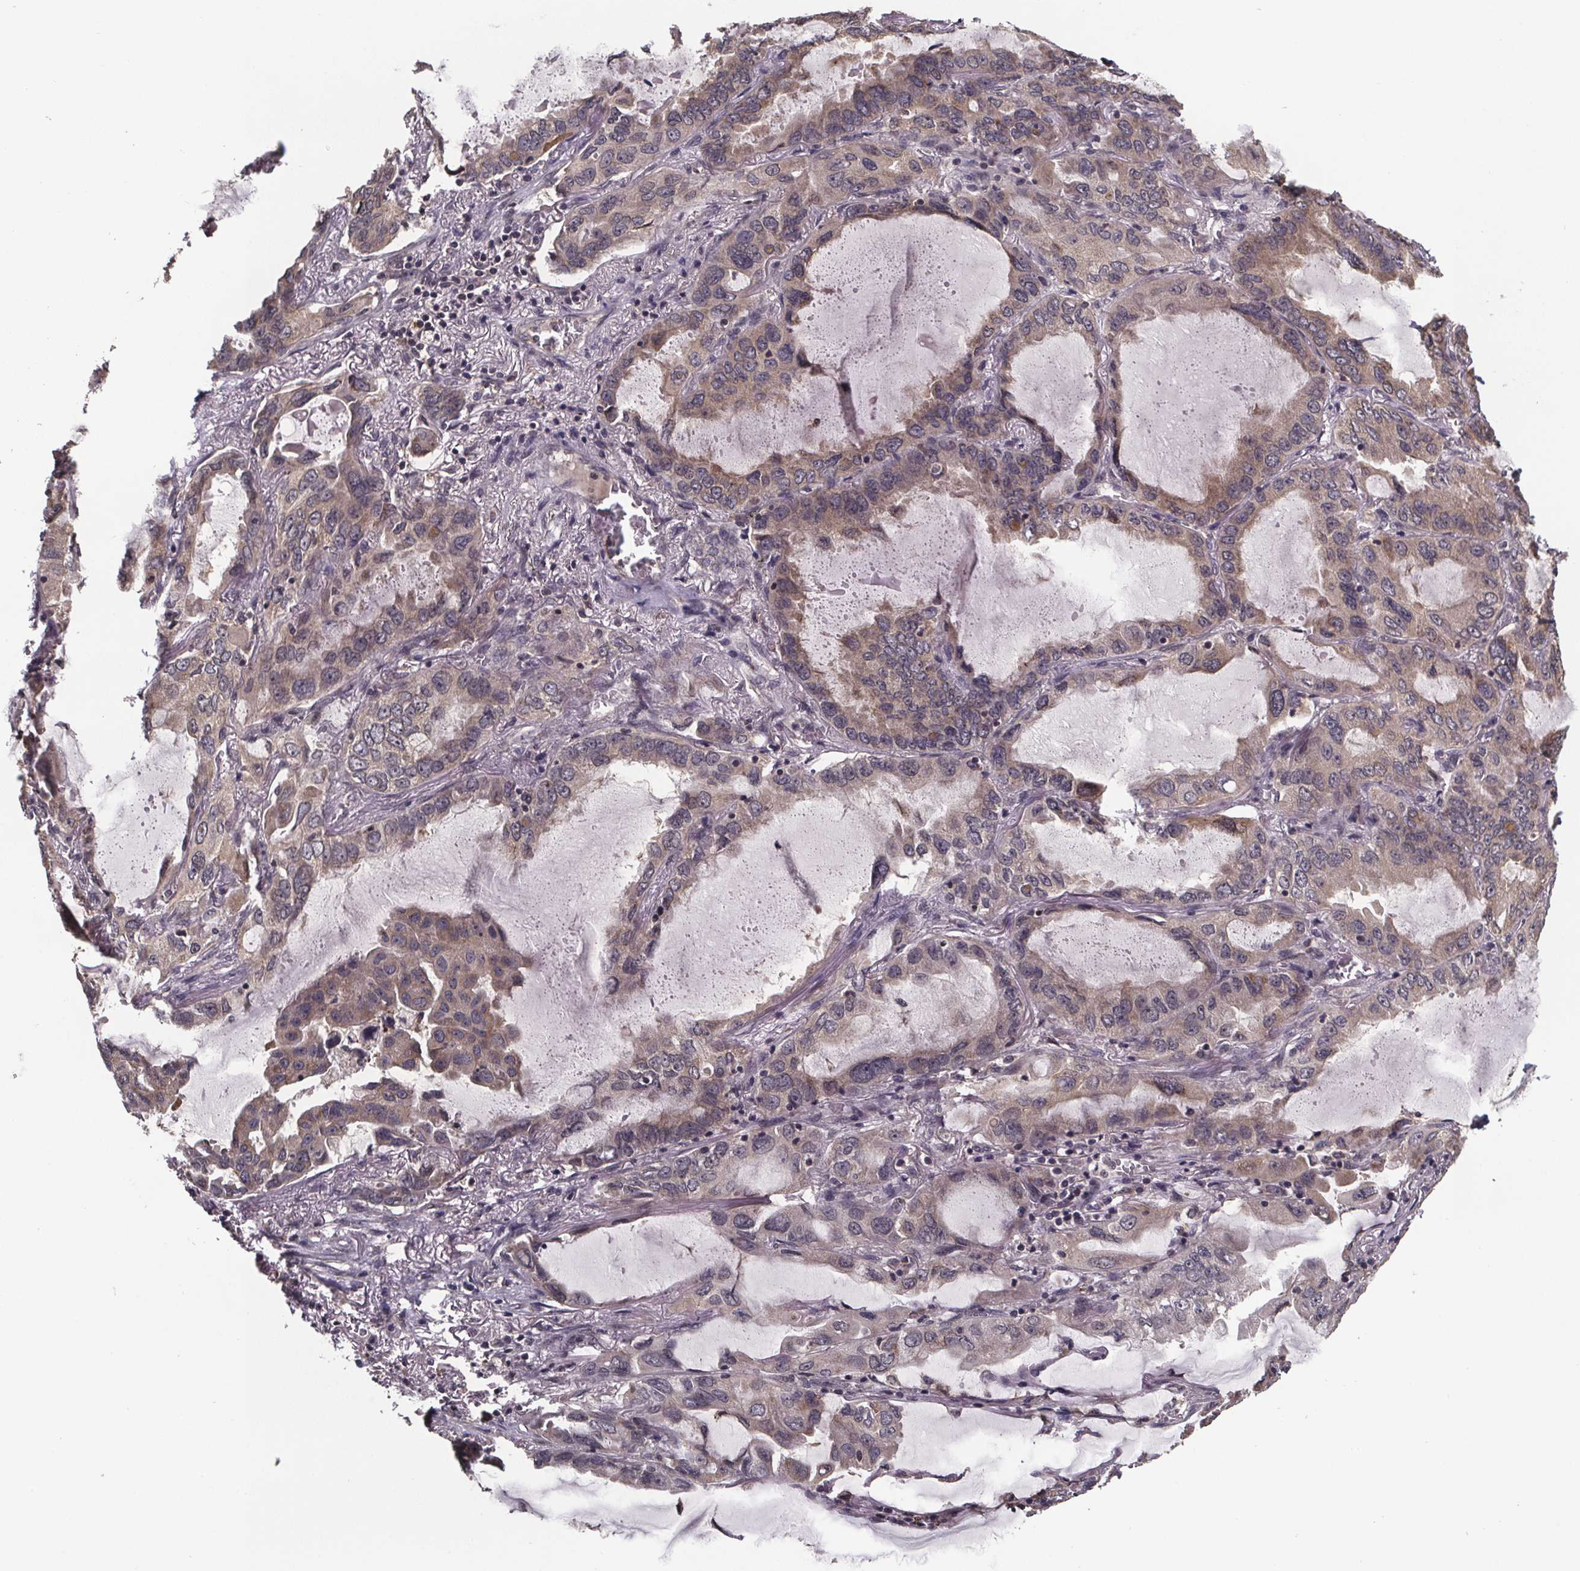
{"staining": {"intensity": "weak", "quantity": ">75%", "location": "cytoplasmic/membranous"}, "tissue": "lung cancer", "cell_type": "Tumor cells", "image_type": "cancer", "snomed": [{"axis": "morphology", "description": "Adenocarcinoma, NOS"}, {"axis": "topography", "description": "Lung"}], "caption": "Lung cancer stained with DAB IHC exhibits low levels of weak cytoplasmic/membranous positivity in about >75% of tumor cells.", "gene": "SAT1", "patient": {"sex": "male", "age": 64}}